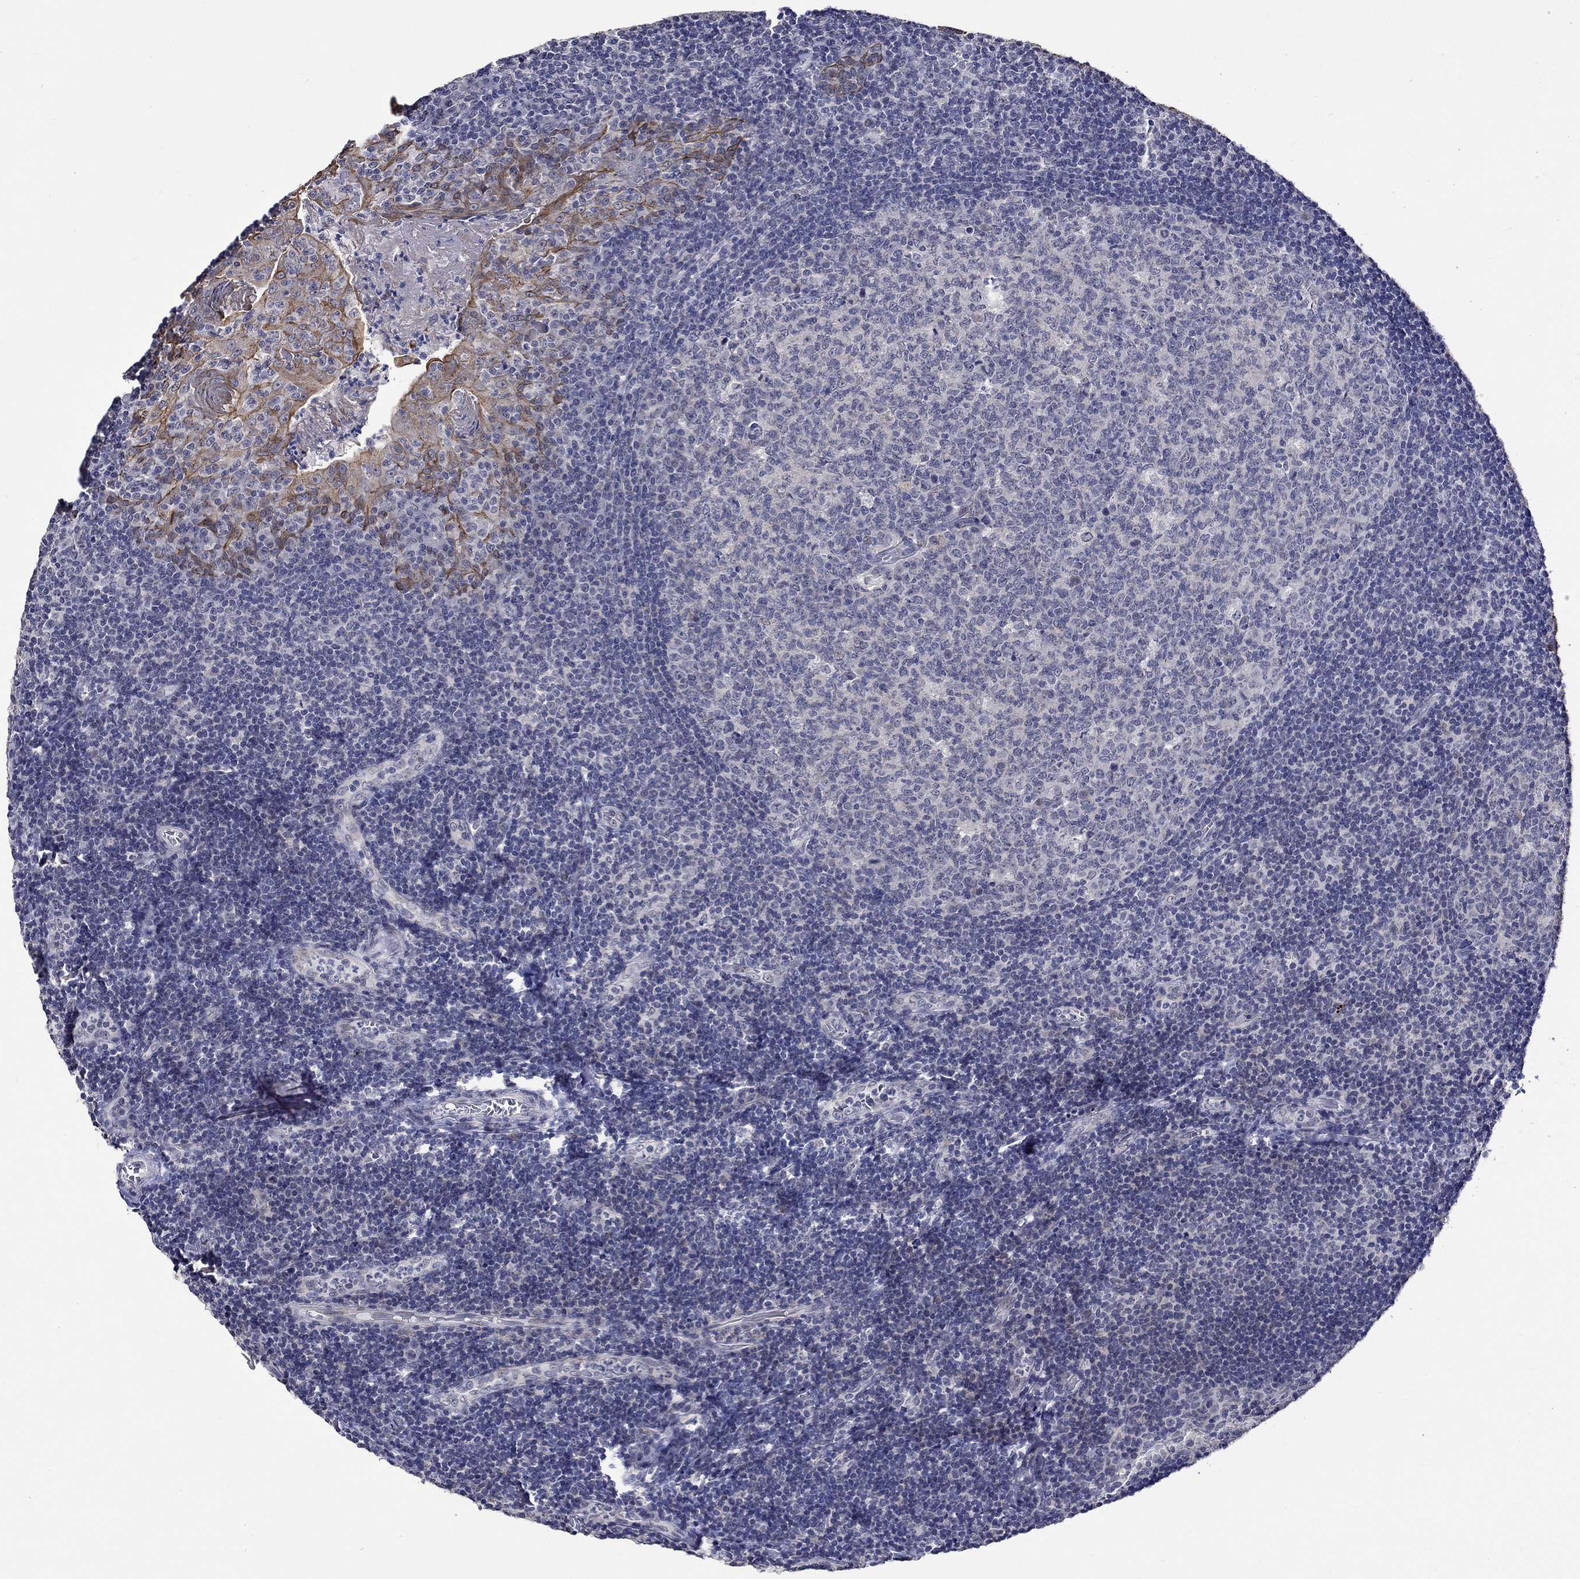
{"staining": {"intensity": "negative", "quantity": "none", "location": "none"}, "tissue": "tonsil", "cell_type": "Germinal center cells", "image_type": "normal", "snomed": [{"axis": "morphology", "description": "Normal tissue, NOS"}, {"axis": "topography", "description": "Tonsil"}], "caption": "DAB immunohistochemical staining of benign tonsil demonstrates no significant staining in germinal center cells. The staining was performed using DAB to visualize the protein expression in brown, while the nuclei were stained in blue with hematoxylin (Magnification: 20x).", "gene": "DDX3Y", "patient": {"sex": "female", "age": 13}}